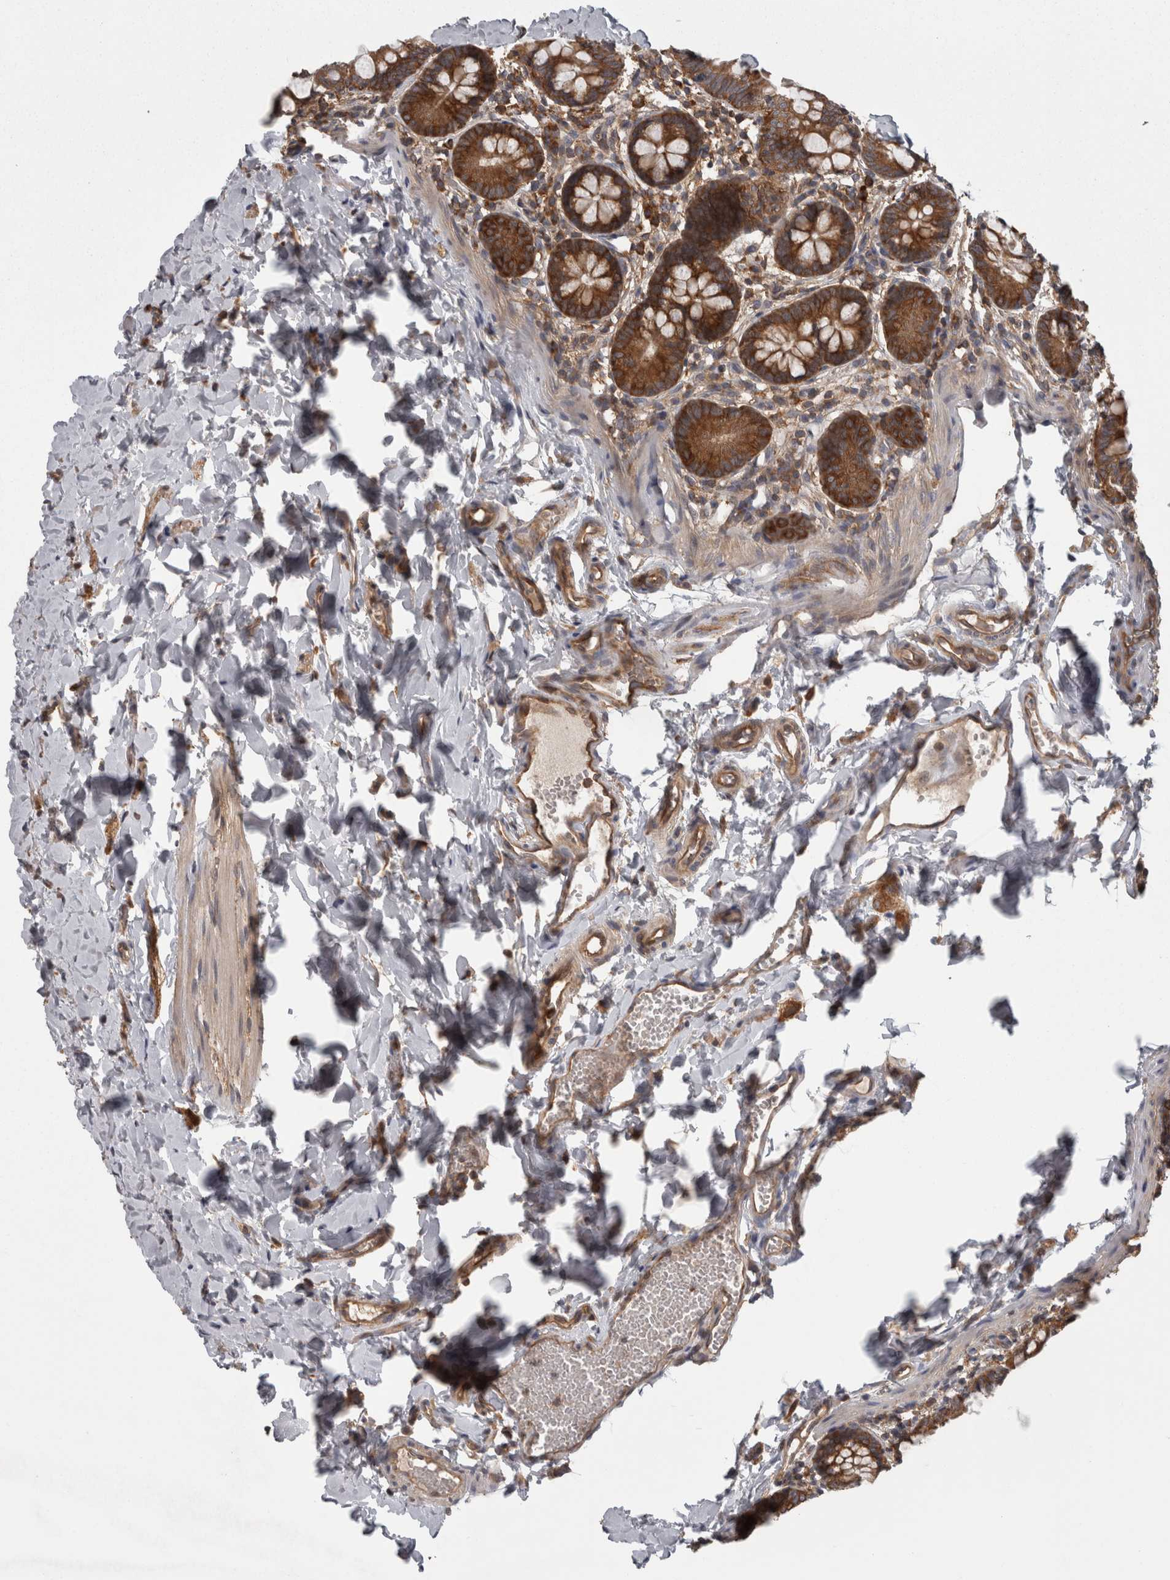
{"staining": {"intensity": "strong", "quantity": ">75%", "location": "cytoplasmic/membranous"}, "tissue": "small intestine", "cell_type": "Glandular cells", "image_type": "normal", "snomed": [{"axis": "morphology", "description": "Normal tissue, NOS"}, {"axis": "topography", "description": "Small intestine"}], "caption": "Protein analysis of unremarkable small intestine displays strong cytoplasmic/membranous staining in about >75% of glandular cells.", "gene": "SMCR8", "patient": {"sex": "male", "age": 7}}